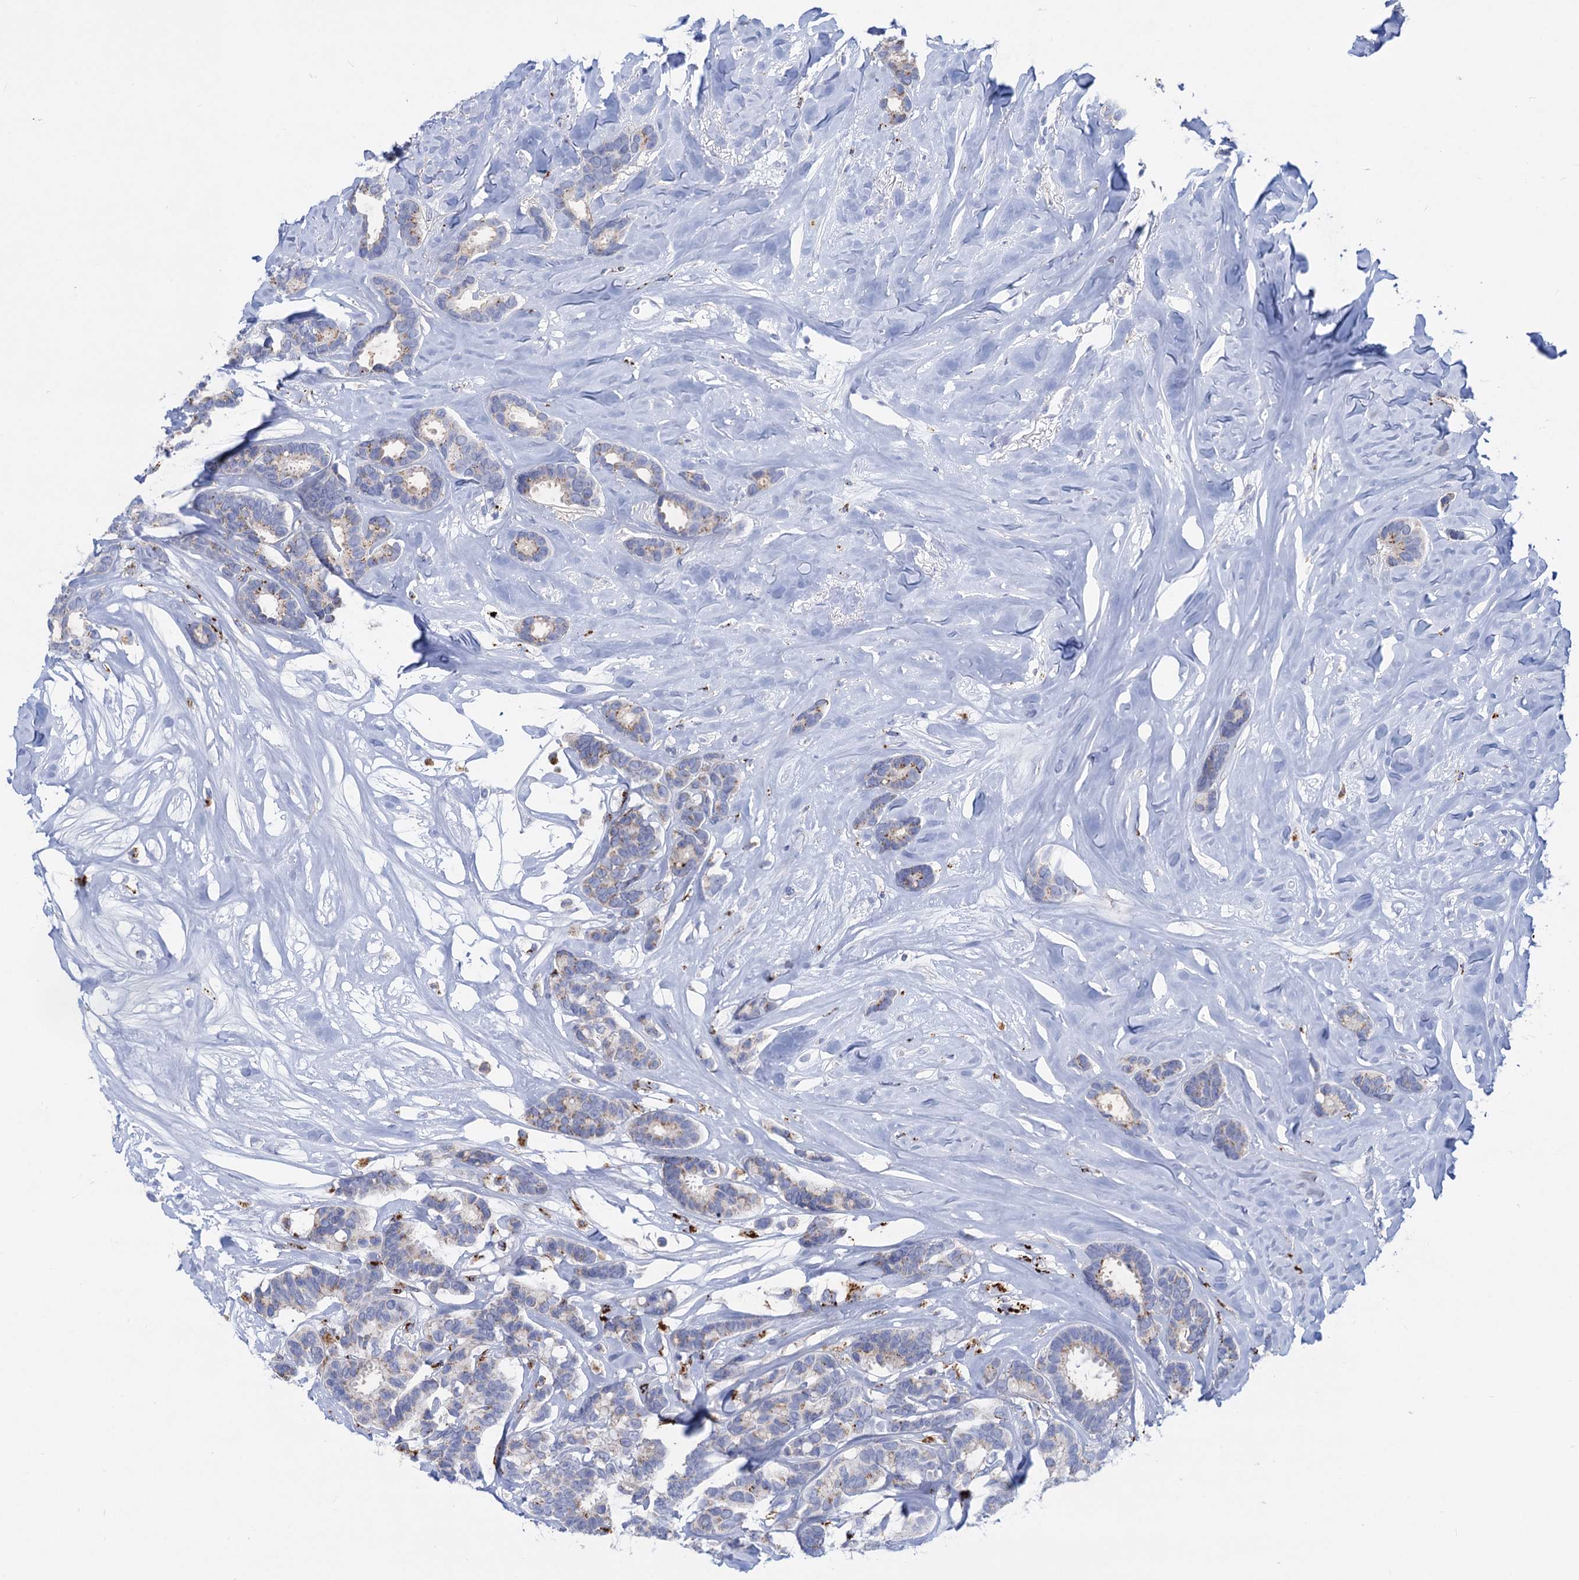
{"staining": {"intensity": "weak", "quantity": "<25%", "location": "cytoplasmic/membranous"}, "tissue": "breast cancer", "cell_type": "Tumor cells", "image_type": "cancer", "snomed": [{"axis": "morphology", "description": "Duct carcinoma"}, {"axis": "topography", "description": "Breast"}], "caption": "Tumor cells are negative for brown protein staining in breast cancer (invasive ductal carcinoma).", "gene": "ANKS3", "patient": {"sex": "female", "age": 87}}